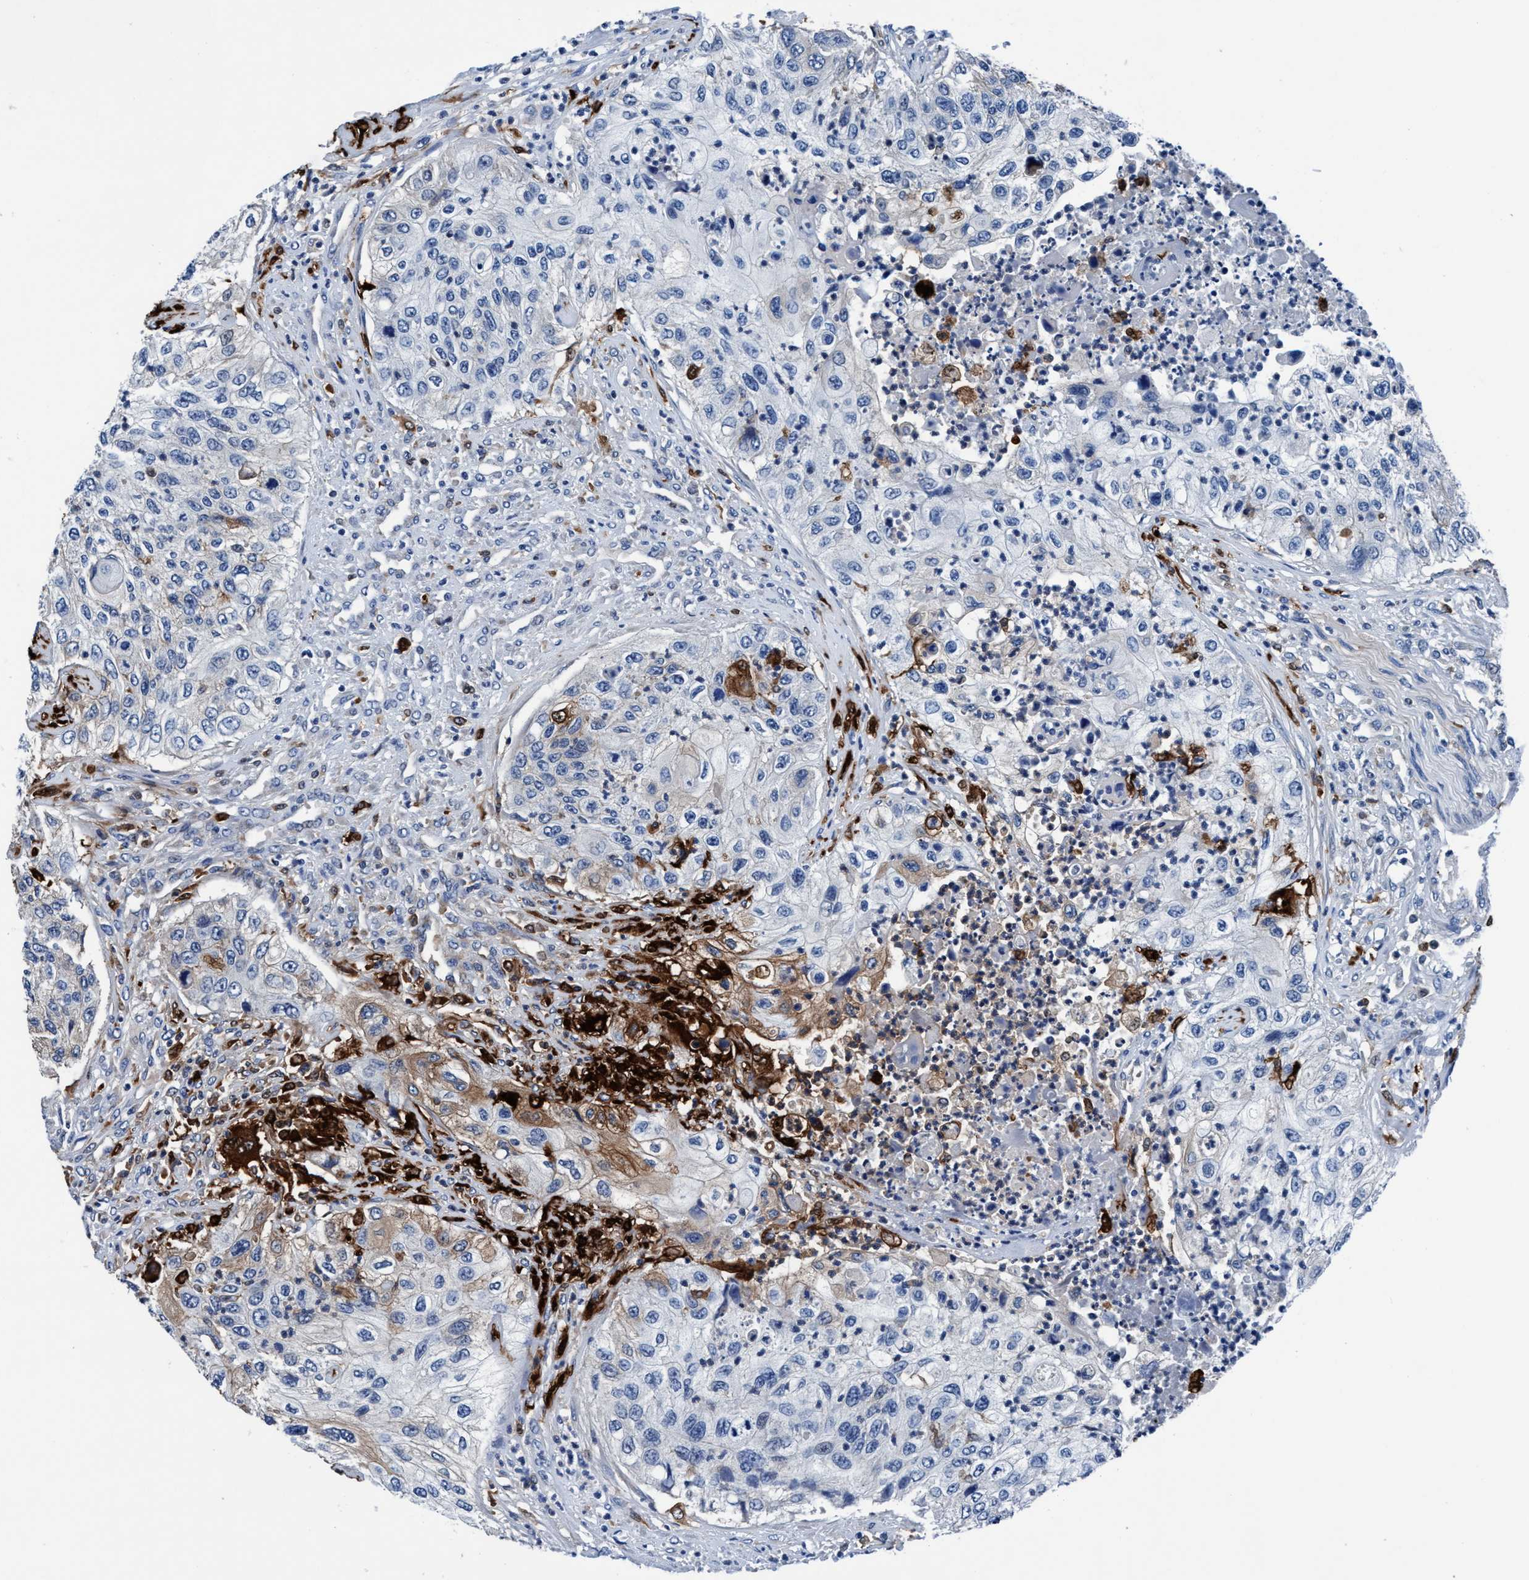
{"staining": {"intensity": "moderate", "quantity": "<25%", "location": "cytoplasmic/membranous"}, "tissue": "urothelial cancer", "cell_type": "Tumor cells", "image_type": "cancer", "snomed": [{"axis": "morphology", "description": "Urothelial carcinoma, High grade"}, {"axis": "topography", "description": "Urinary bladder"}], "caption": "Tumor cells show low levels of moderate cytoplasmic/membranous positivity in approximately <25% of cells in human urothelial carcinoma (high-grade). (Stains: DAB (3,3'-diaminobenzidine) in brown, nuclei in blue, Microscopy: brightfield microscopy at high magnification).", "gene": "TMEM94", "patient": {"sex": "female", "age": 60}}